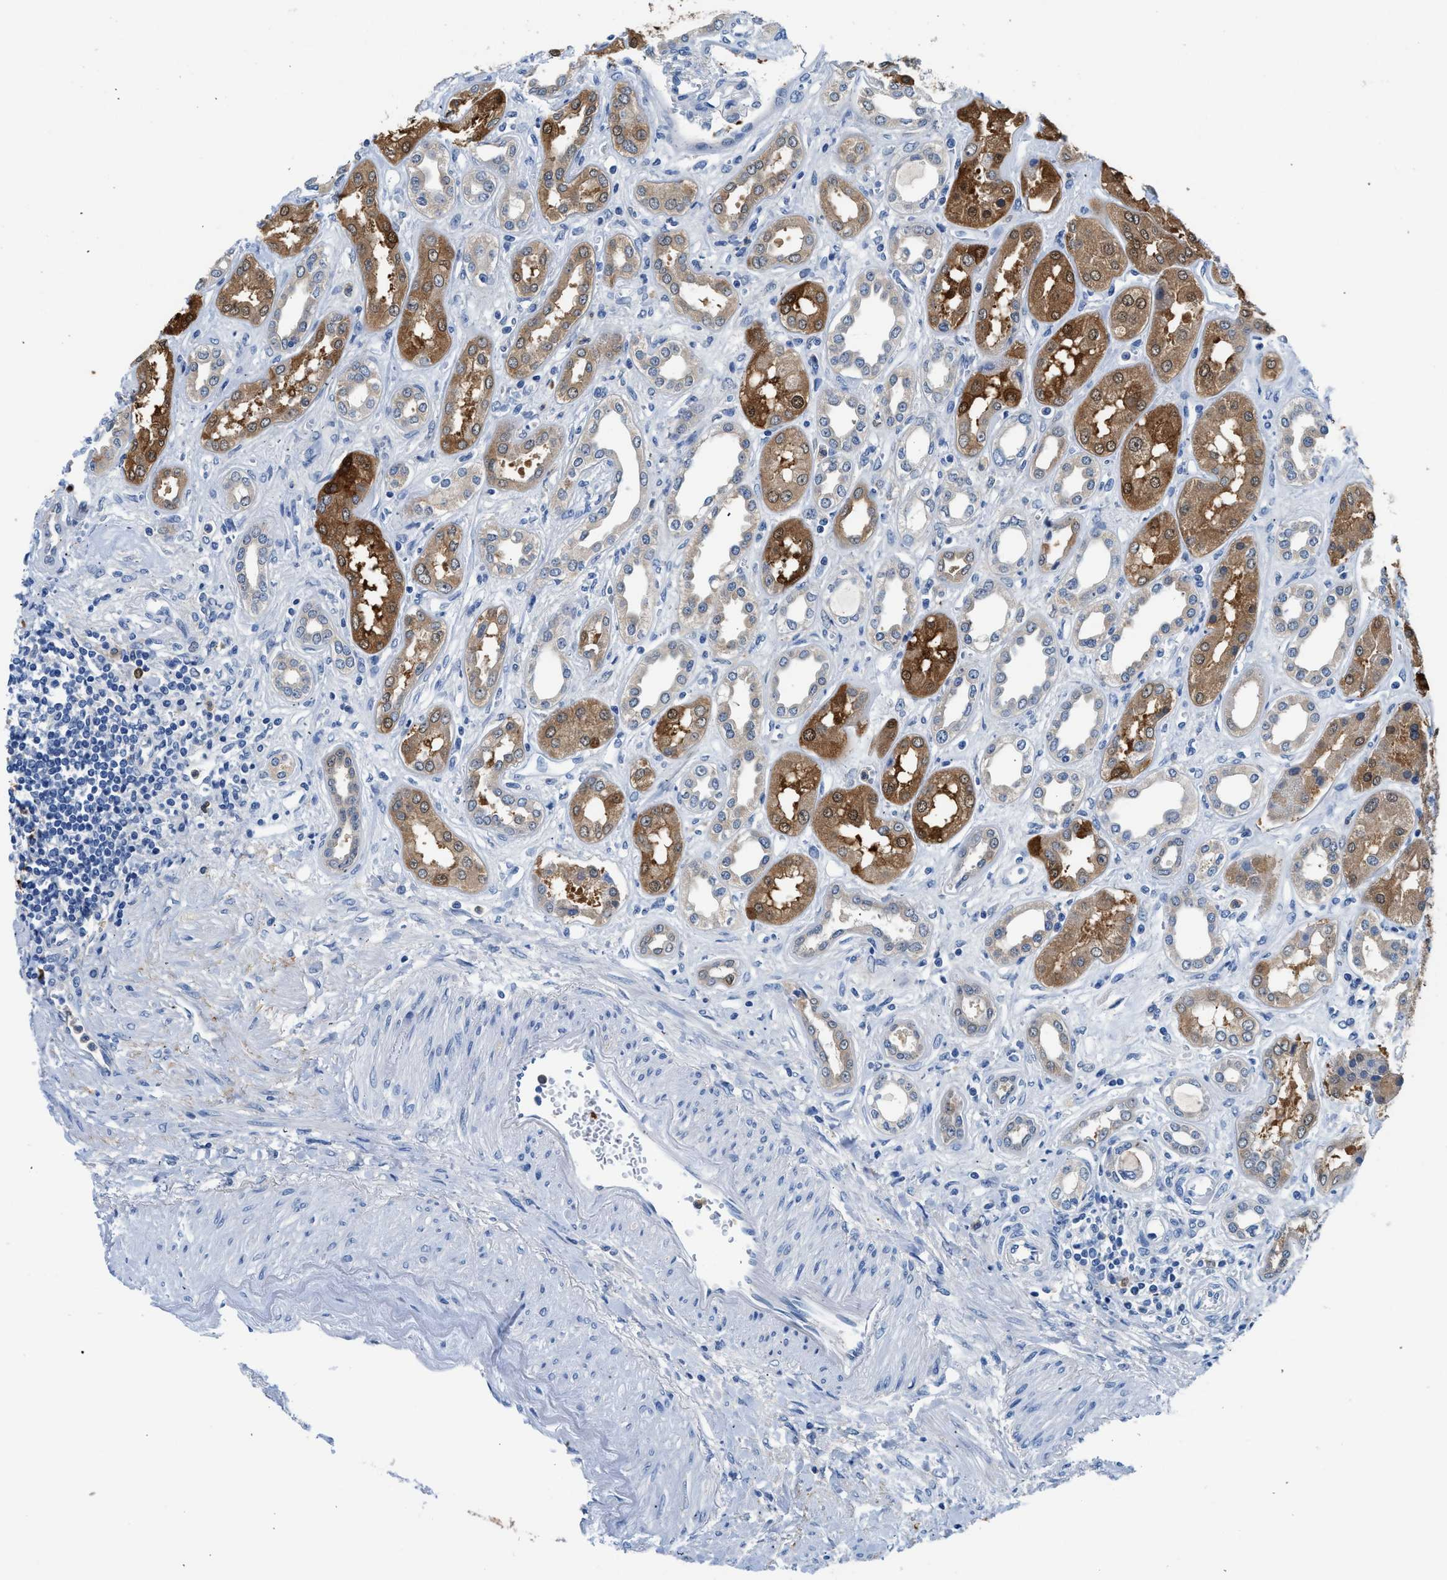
{"staining": {"intensity": "negative", "quantity": "none", "location": "none"}, "tissue": "kidney", "cell_type": "Cells in glomeruli", "image_type": "normal", "snomed": [{"axis": "morphology", "description": "Normal tissue, NOS"}, {"axis": "topography", "description": "Kidney"}], "caption": "Cells in glomeruli are negative for brown protein staining in unremarkable kidney. (Brightfield microscopy of DAB (3,3'-diaminobenzidine) immunohistochemistry (IHC) at high magnification).", "gene": "FADS6", "patient": {"sex": "male", "age": 59}}